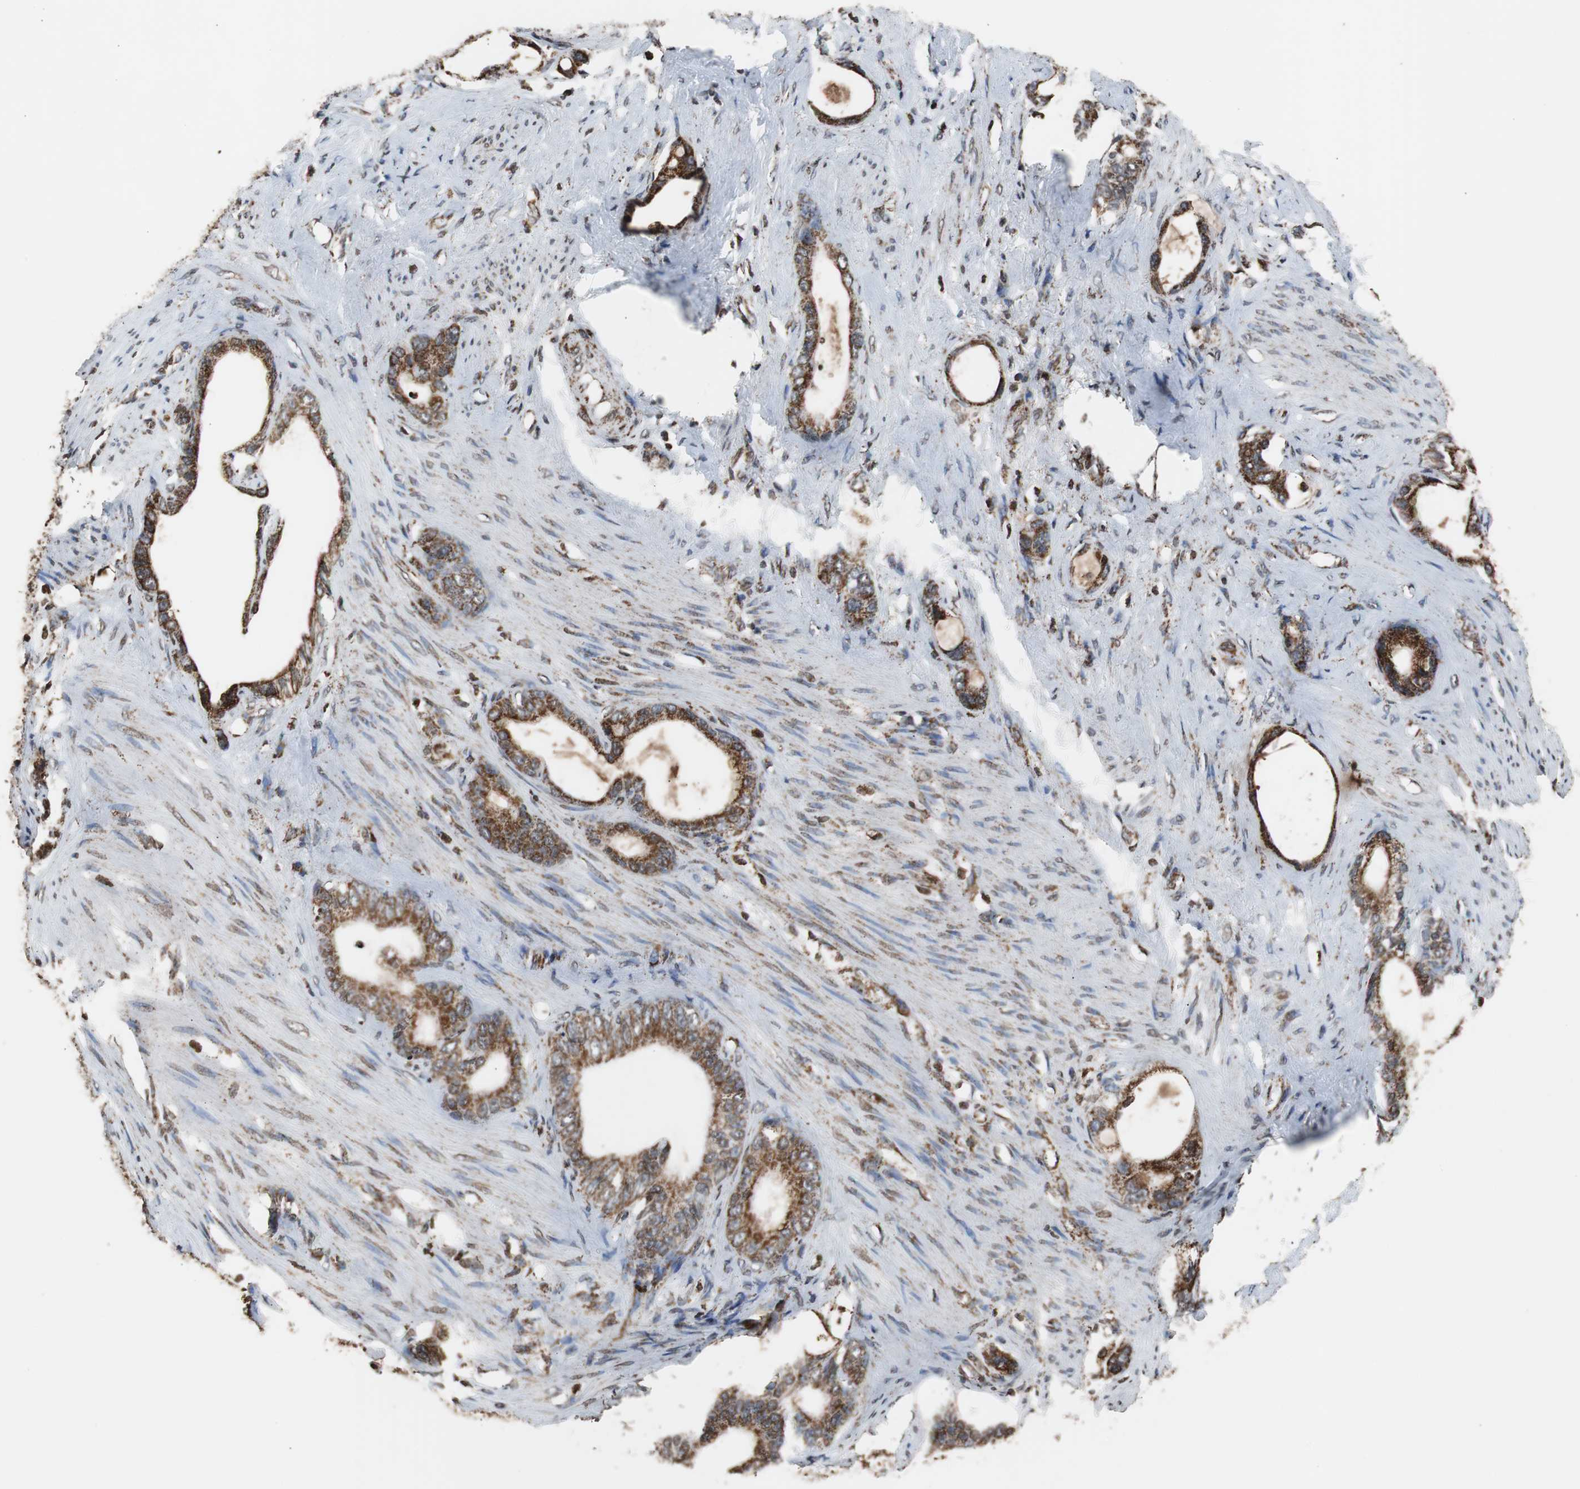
{"staining": {"intensity": "strong", "quantity": ">75%", "location": "cytoplasmic/membranous"}, "tissue": "stomach cancer", "cell_type": "Tumor cells", "image_type": "cancer", "snomed": [{"axis": "morphology", "description": "Adenocarcinoma, NOS"}, {"axis": "topography", "description": "Stomach"}], "caption": "An immunohistochemistry image of tumor tissue is shown. Protein staining in brown labels strong cytoplasmic/membranous positivity in stomach adenocarcinoma within tumor cells. Using DAB (brown) and hematoxylin (blue) stains, captured at high magnification using brightfield microscopy.", "gene": "HSPA9", "patient": {"sex": "female", "age": 75}}